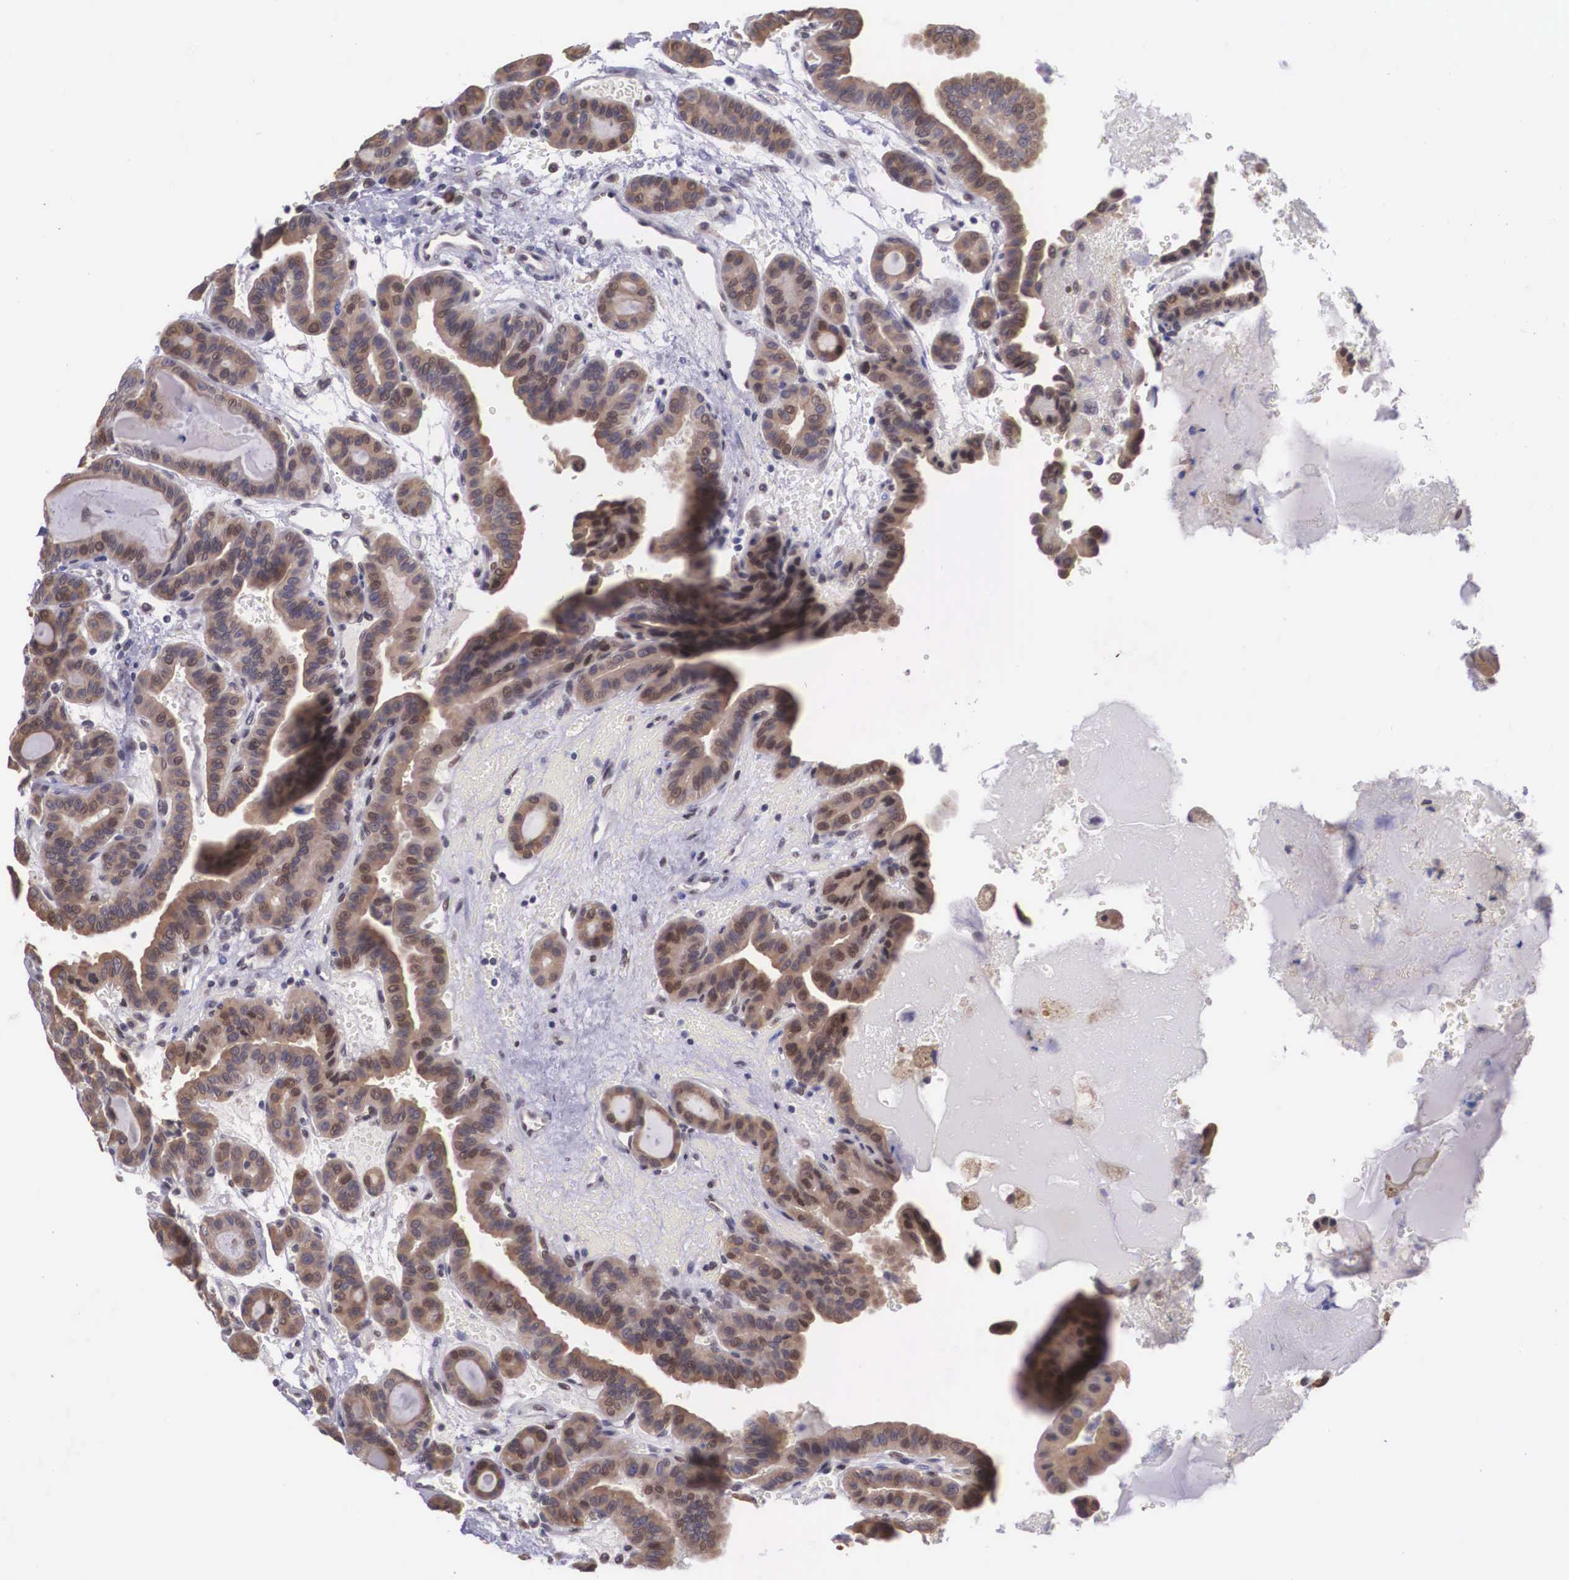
{"staining": {"intensity": "moderate", "quantity": ">75%", "location": "cytoplasmic/membranous"}, "tissue": "thyroid cancer", "cell_type": "Tumor cells", "image_type": "cancer", "snomed": [{"axis": "morphology", "description": "Papillary adenocarcinoma, NOS"}, {"axis": "topography", "description": "Thyroid gland"}], "caption": "A high-resolution photomicrograph shows immunohistochemistry (IHC) staining of thyroid cancer, which shows moderate cytoplasmic/membranous positivity in about >75% of tumor cells.", "gene": "SLC25A21", "patient": {"sex": "male", "age": 87}}